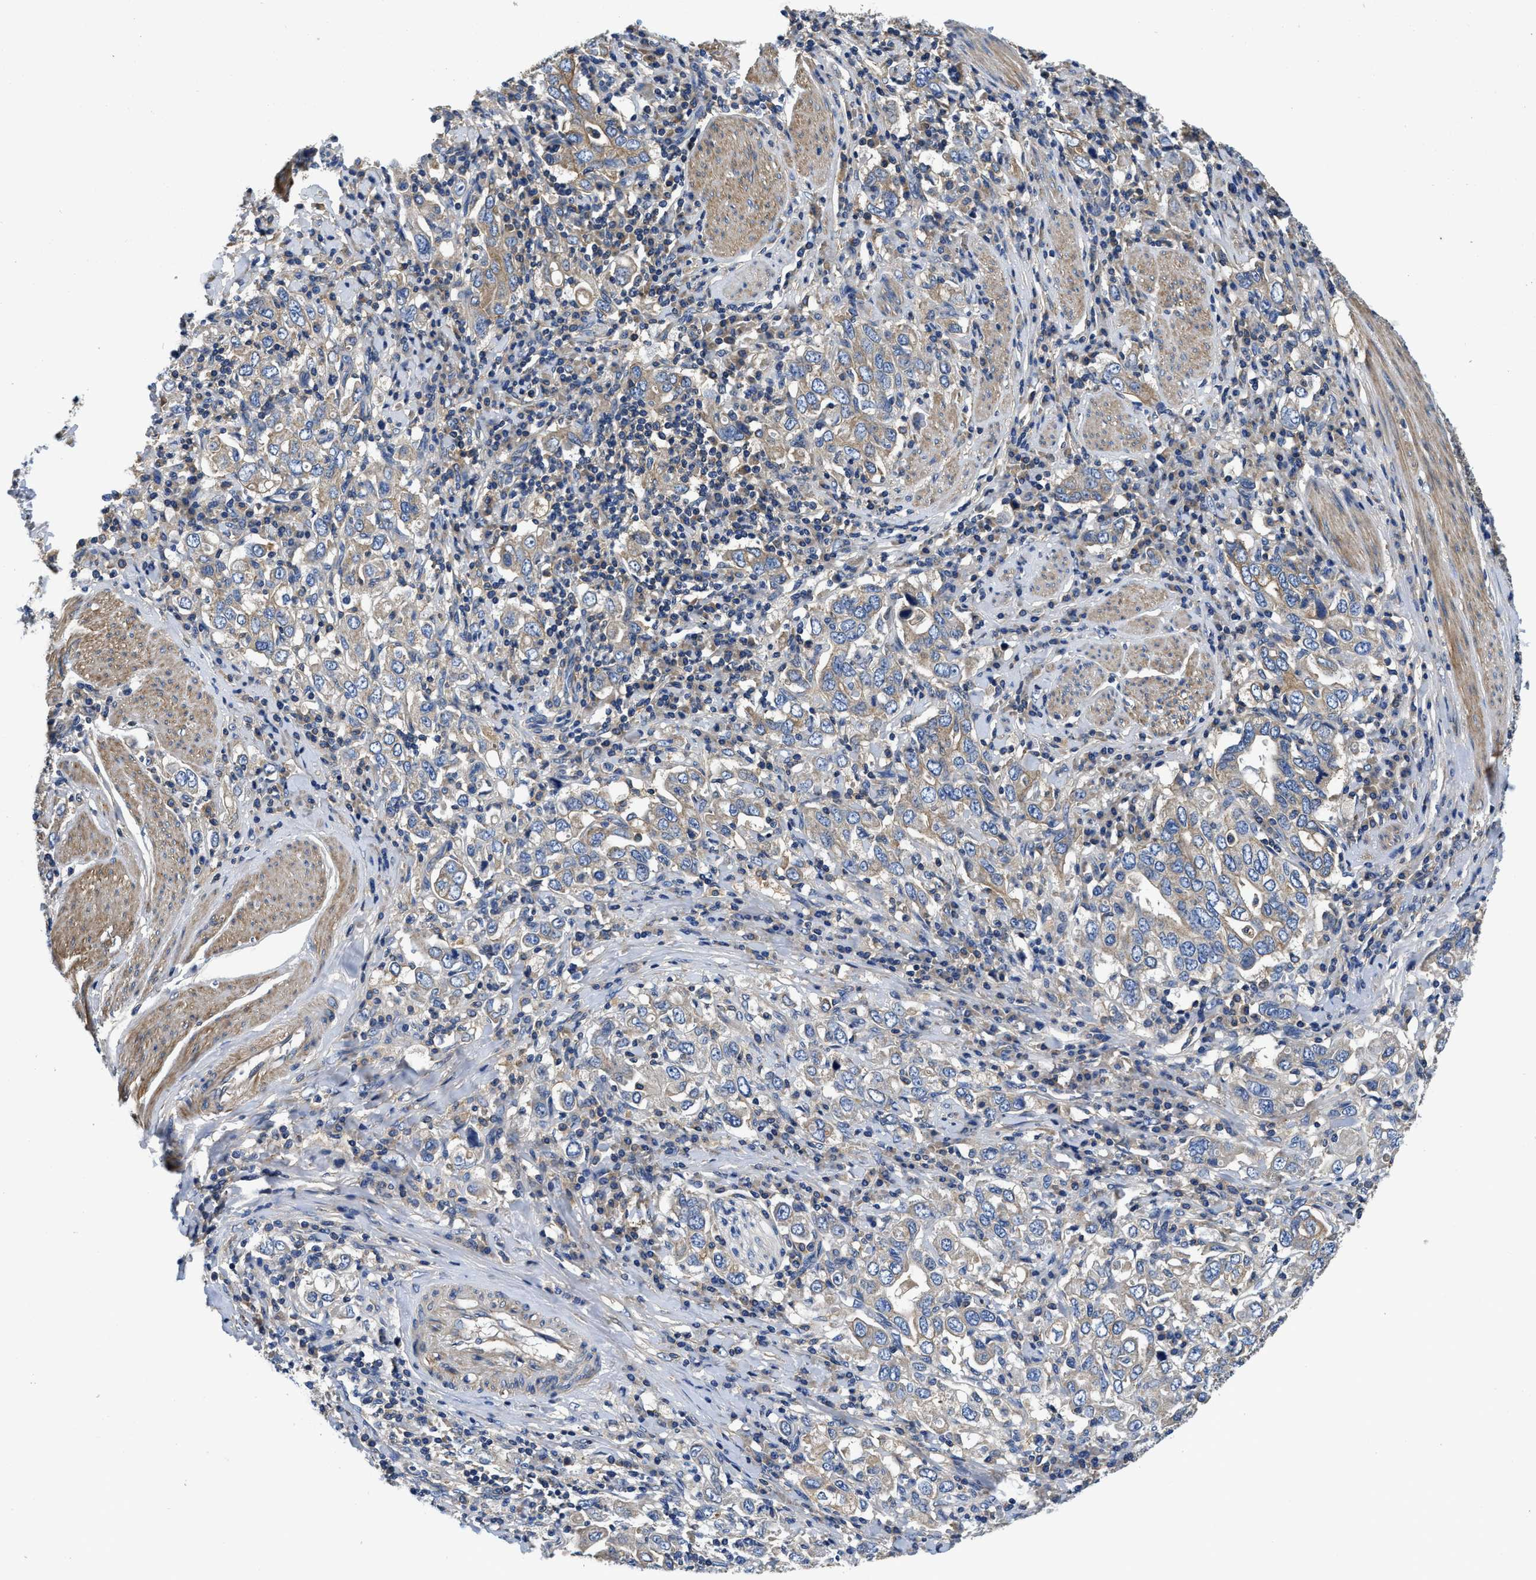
{"staining": {"intensity": "weak", "quantity": ">75%", "location": "cytoplasmic/membranous"}, "tissue": "stomach cancer", "cell_type": "Tumor cells", "image_type": "cancer", "snomed": [{"axis": "morphology", "description": "Adenocarcinoma, NOS"}, {"axis": "topography", "description": "Stomach, upper"}], "caption": "An immunohistochemistry histopathology image of tumor tissue is shown. Protein staining in brown shows weak cytoplasmic/membranous positivity in stomach cancer (adenocarcinoma) within tumor cells.", "gene": "STAT2", "patient": {"sex": "male", "age": 62}}